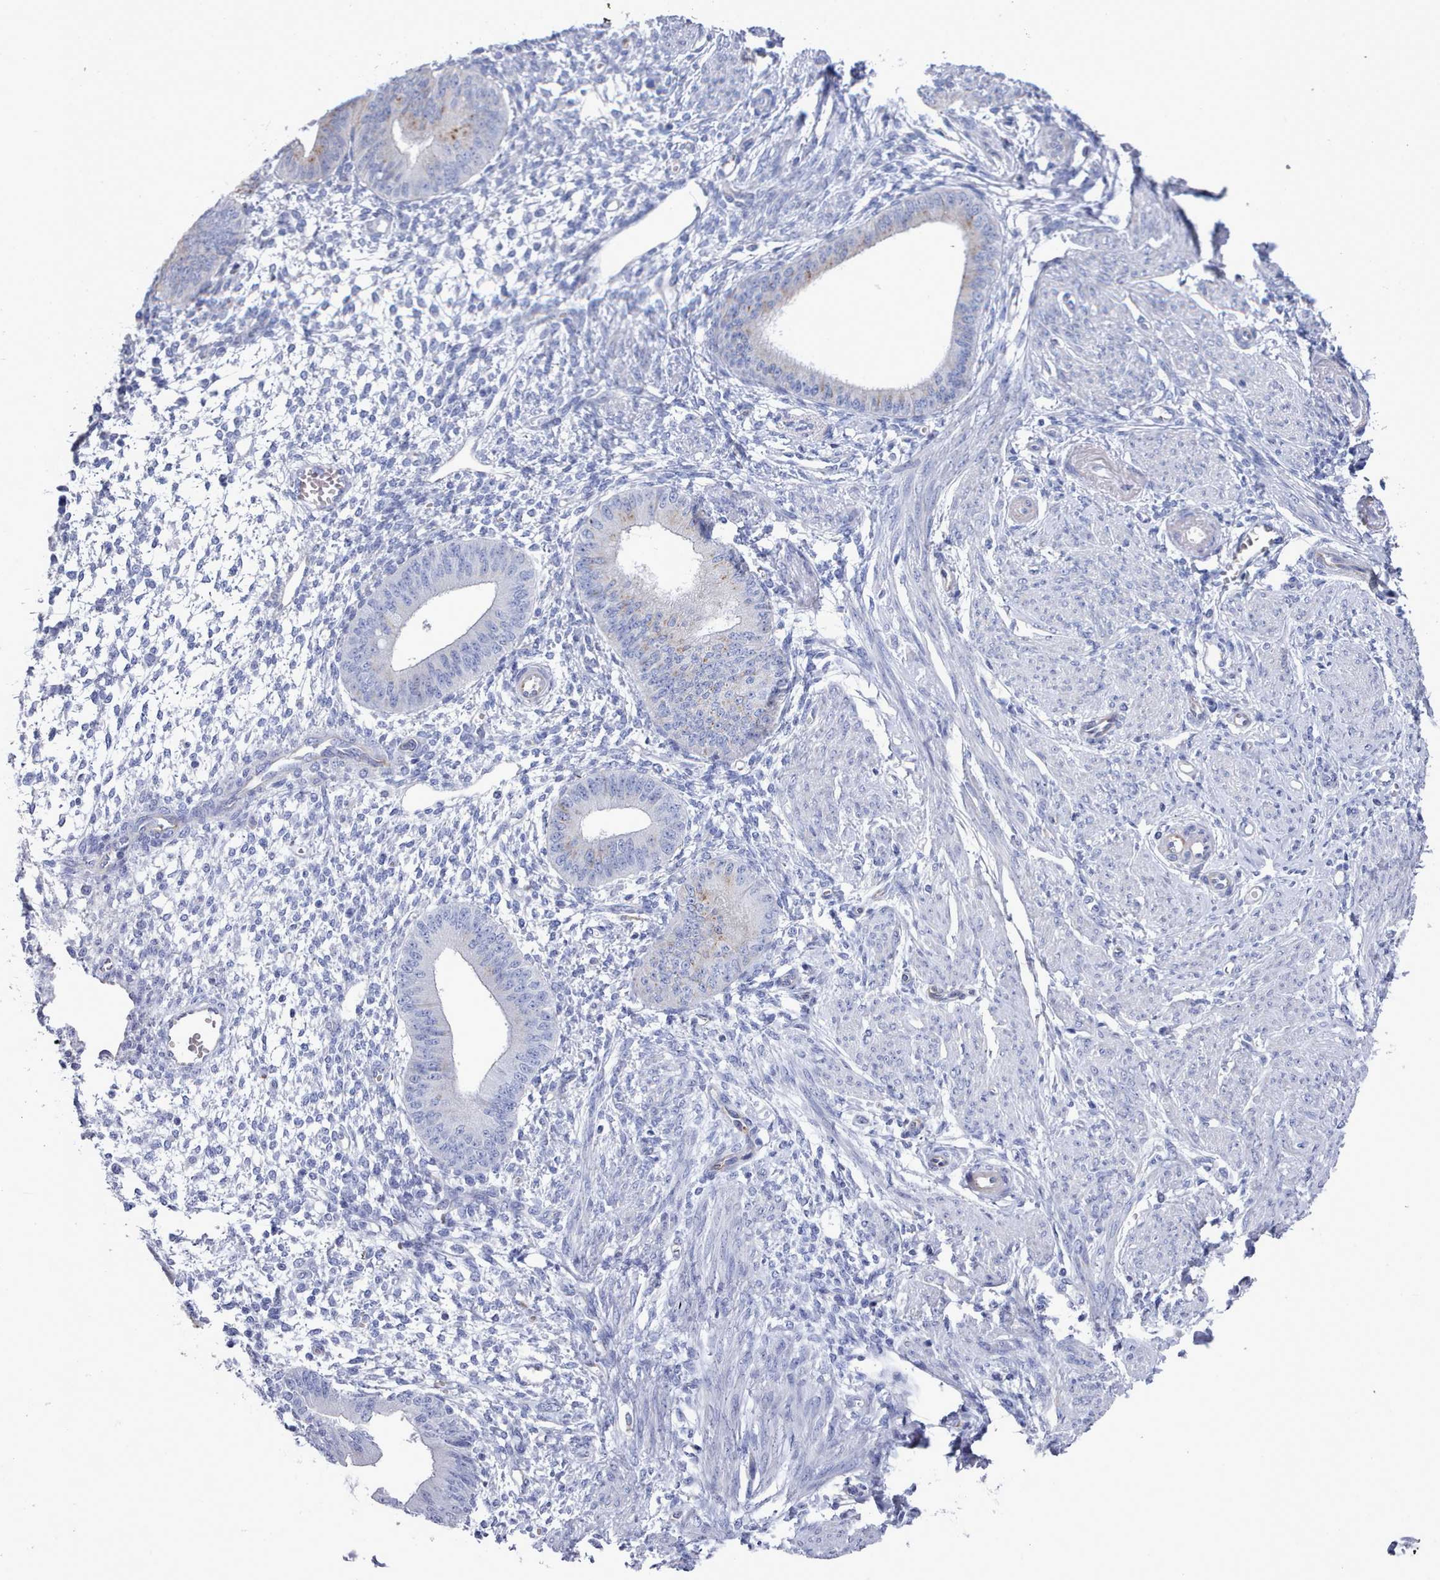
{"staining": {"intensity": "negative", "quantity": "none", "location": "none"}, "tissue": "endometrium", "cell_type": "Cells in endometrial stroma", "image_type": "normal", "snomed": [{"axis": "morphology", "description": "Normal tissue, NOS"}, {"axis": "topography", "description": "Endometrium"}], "caption": "High power microscopy micrograph of an immunohistochemistry (IHC) image of normal endometrium, revealing no significant staining in cells in endometrial stroma.", "gene": "ENSG00000285188", "patient": {"sex": "female", "age": 49}}